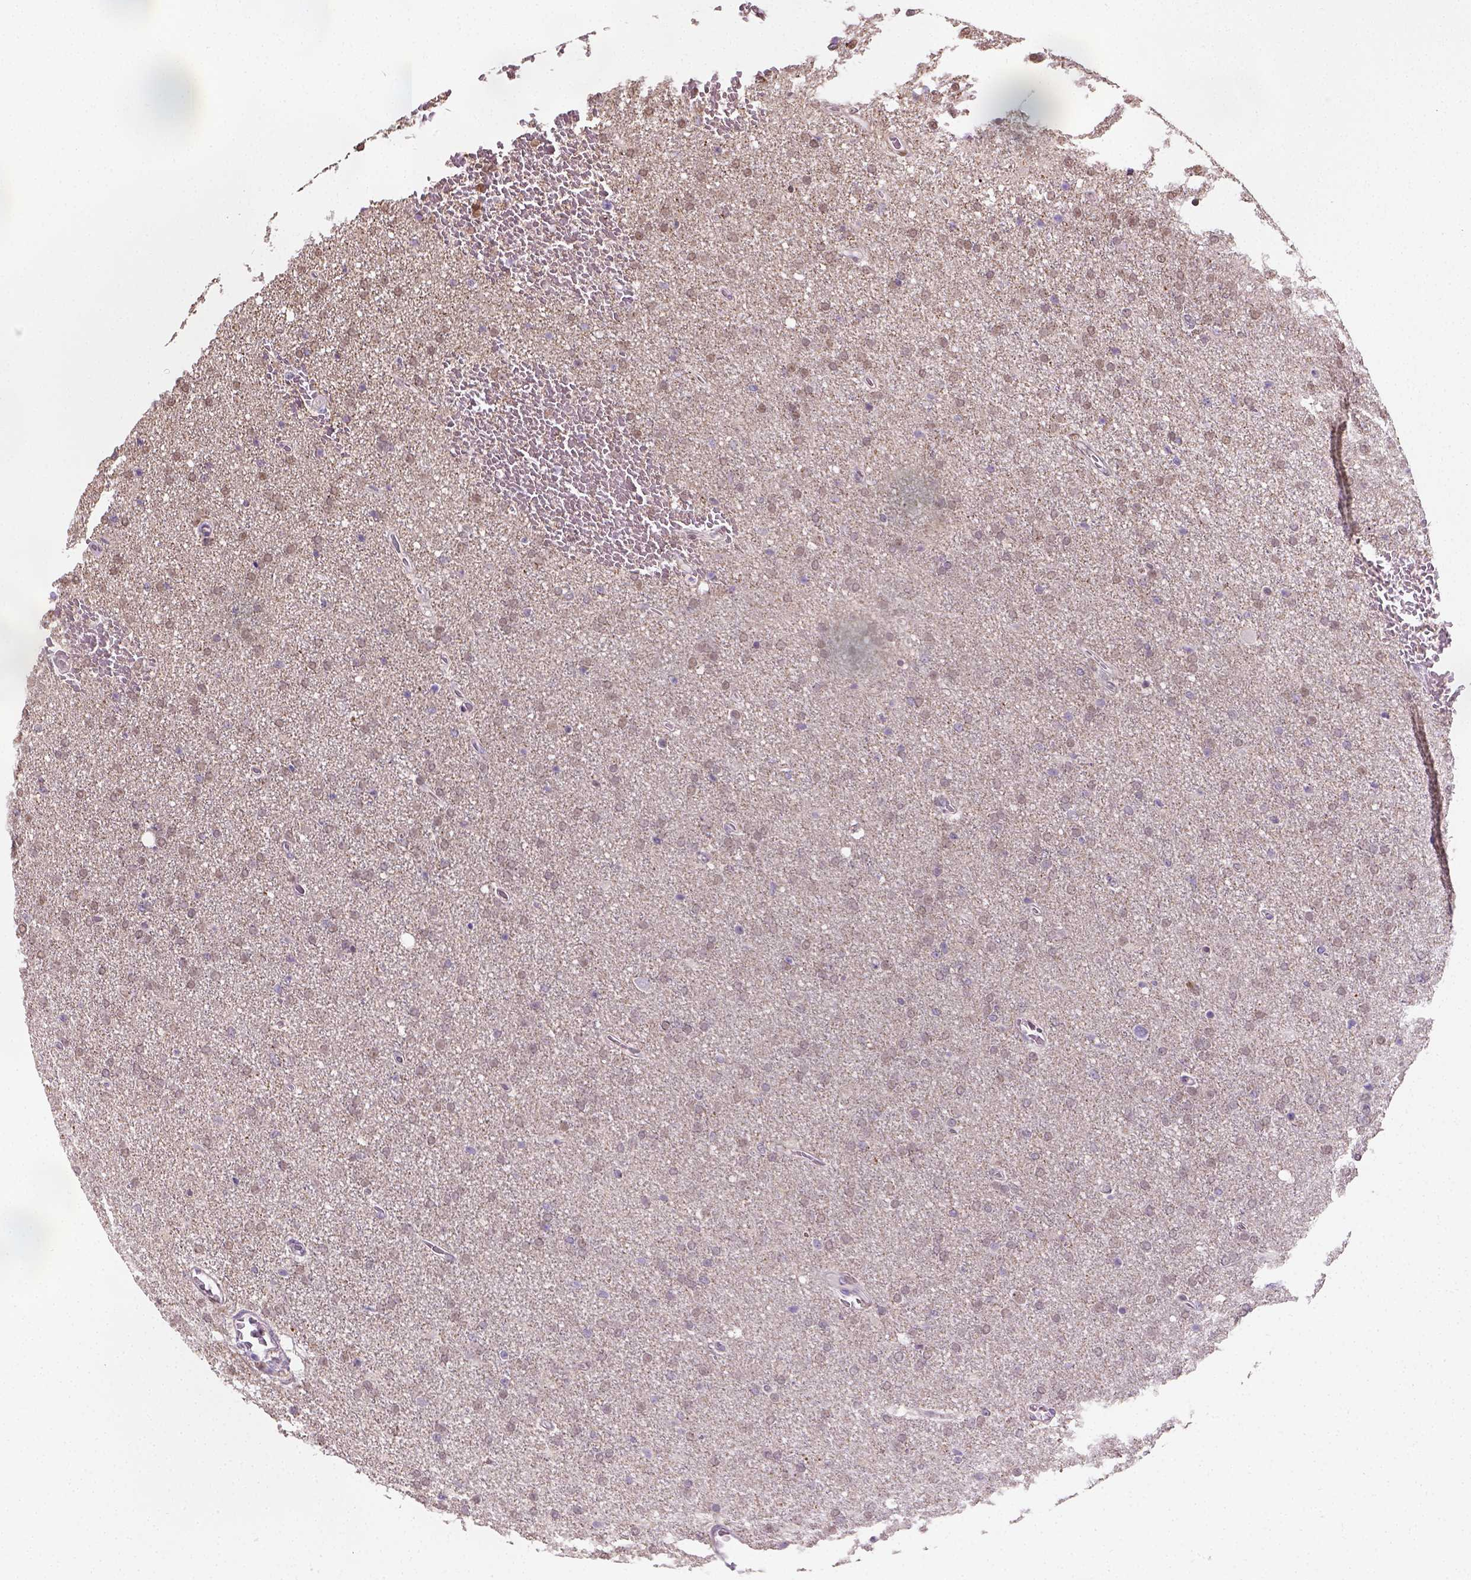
{"staining": {"intensity": "weak", "quantity": ">75%", "location": "nuclear"}, "tissue": "glioma", "cell_type": "Tumor cells", "image_type": "cancer", "snomed": [{"axis": "morphology", "description": "Glioma, malignant, High grade"}, {"axis": "topography", "description": "Cerebral cortex"}], "caption": "DAB immunohistochemical staining of human glioma displays weak nuclear protein staining in approximately >75% of tumor cells. Using DAB (brown) and hematoxylin (blue) stains, captured at high magnification using brightfield microscopy.", "gene": "C1orf112", "patient": {"sex": "male", "age": 70}}